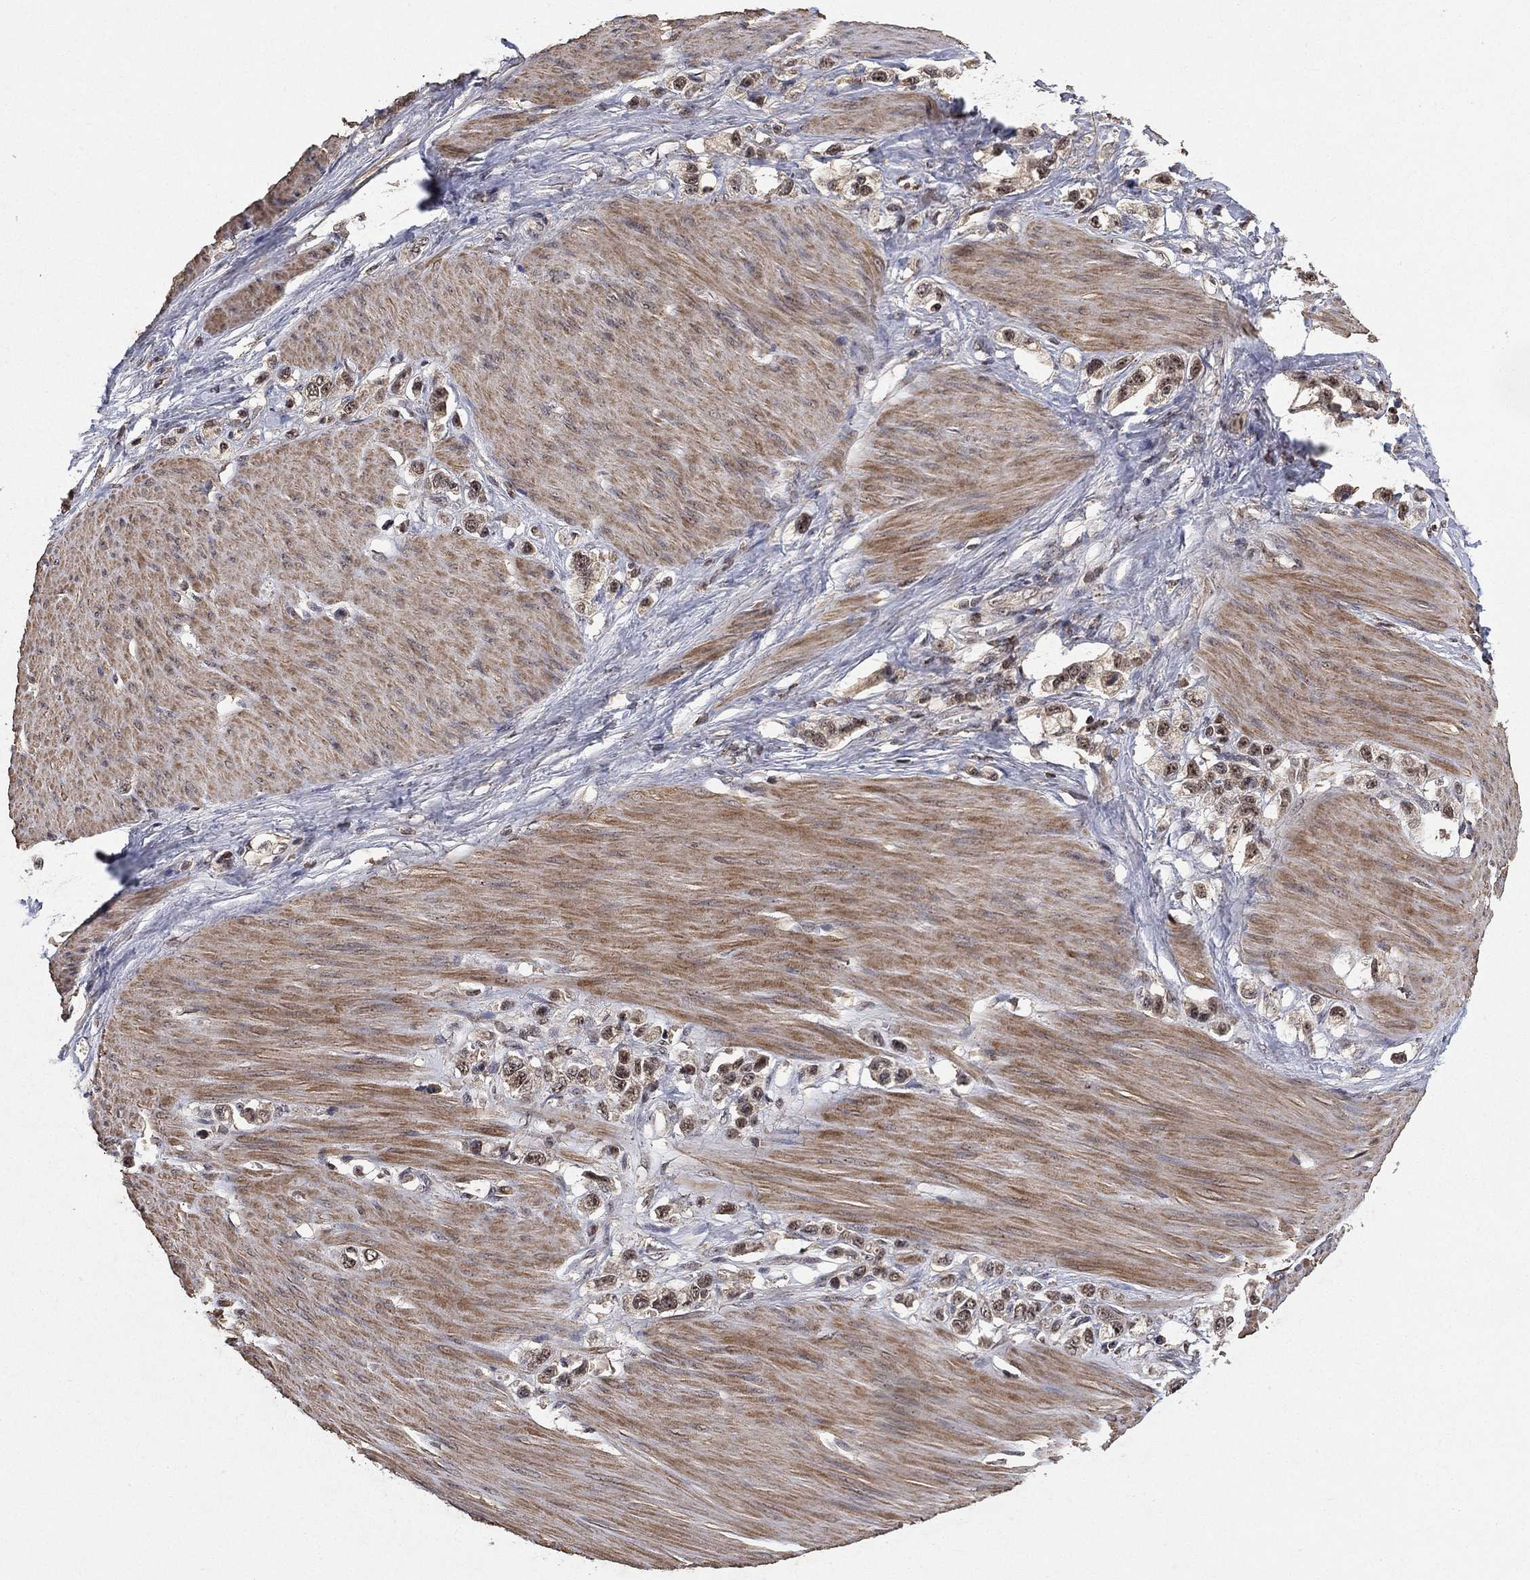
{"staining": {"intensity": "weak", "quantity": "<25%", "location": "cytoplasmic/membranous"}, "tissue": "stomach cancer", "cell_type": "Tumor cells", "image_type": "cancer", "snomed": [{"axis": "morphology", "description": "Normal tissue, NOS"}, {"axis": "morphology", "description": "Adenocarcinoma, NOS"}, {"axis": "morphology", "description": "Adenocarcinoma, High grade"}, {"axis": "topography", "description": "Stomach, upper"}, {"axis": "topography", "description": "Stomach"}], "caption": "Tumor cells show no significant protein positivity in stomach cancer.", "gene": "NELFCD", "patient": {"sex": "female", "age": 65}}